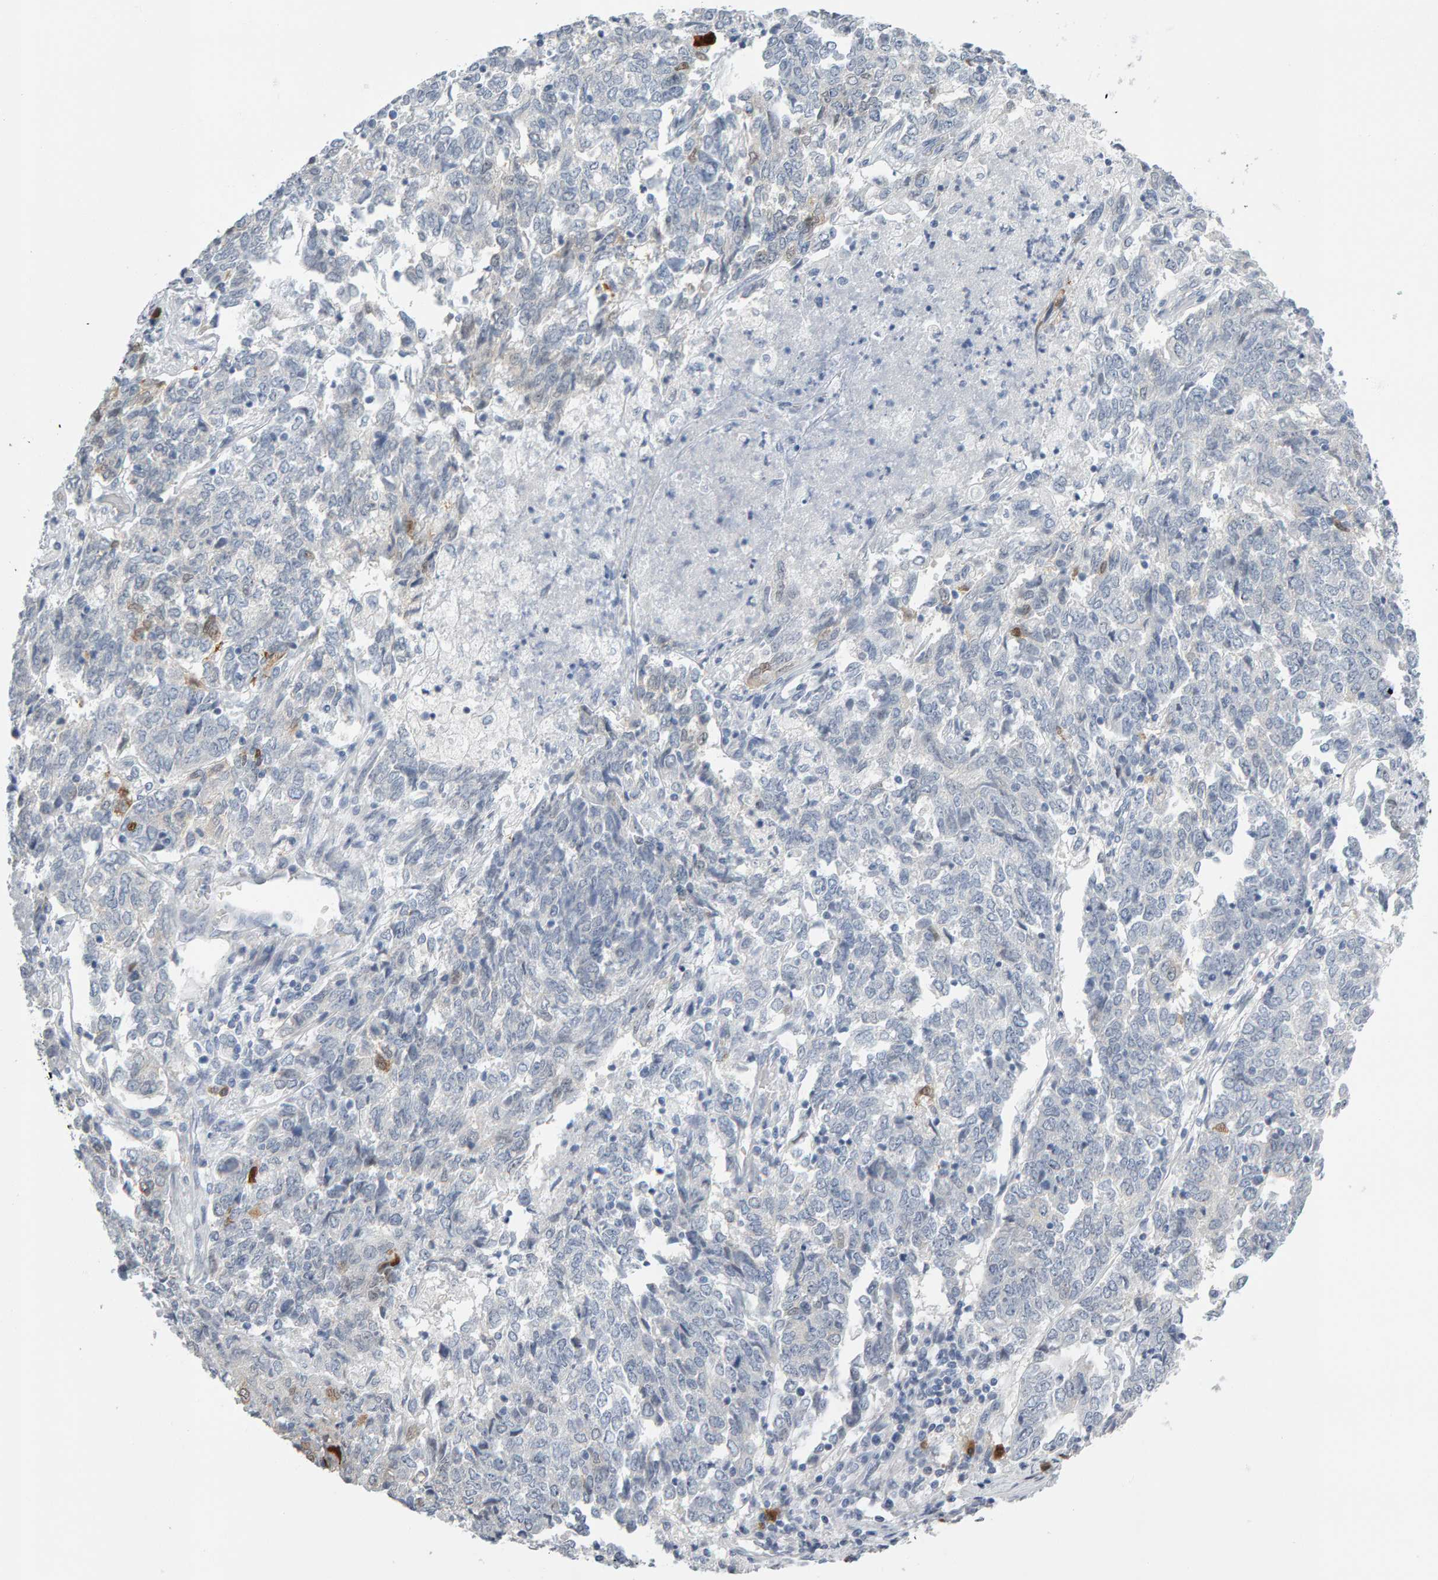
{"staining": {"intensity": "negative", "quantity": "none", "location": "none"}, "tissue": "endometrial cancer", "cell_type": "Tumor cells", "image_type": "cancer", "snomed": [{"axis": "morphology", "description": "Adenocarcinoma, NOS"}, {"axis": "topography", "description": "Endometrium"}], "caption": "Immunohistochemistry (IHC) of endometrial adenocarcinoma exhibits no expression in tumor cells.", "gene": "CTH", "patient": {"sex": "female", "age": 80}}